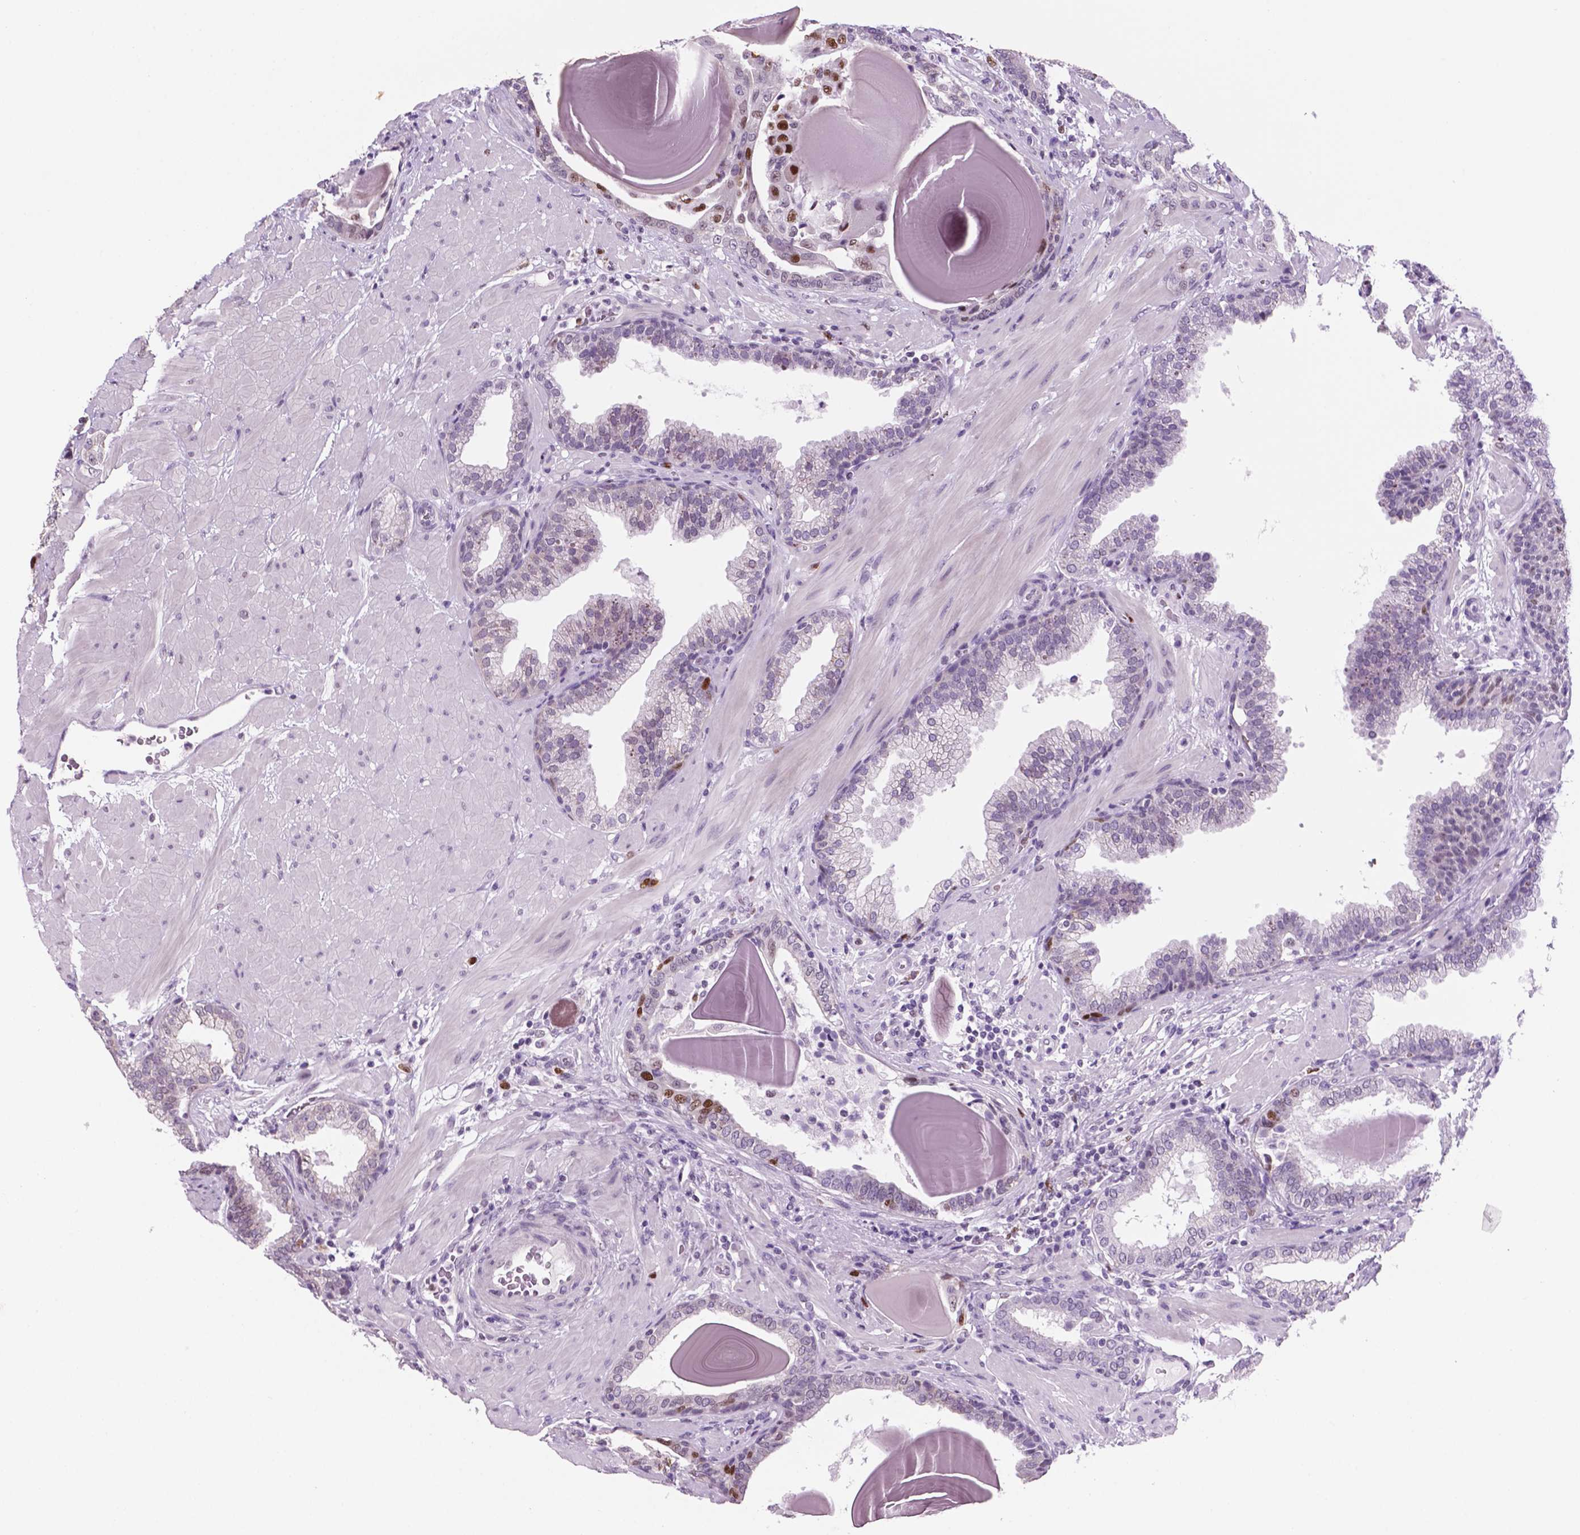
{"staining": {"intensity": "moderate", "quantity": "<25%", "location": "nuclear"}, "tissue": "prostate cancer", "cell_type": "Tumor cells", "image_type": "cancer", "snomed": [{"axis": "morphology", "description": "Adenocarcinoma, Low grade"}, {"axis": "topography", "description": "Prostate"}], "caption": "There is low levels of moderate nuclear staining in tumor cells of prostate cancer, as demonstrated by immunohistochemical staining (brown color).", "gene": "NCAPH2", "patient": {"sex": "male", "age": 57}}